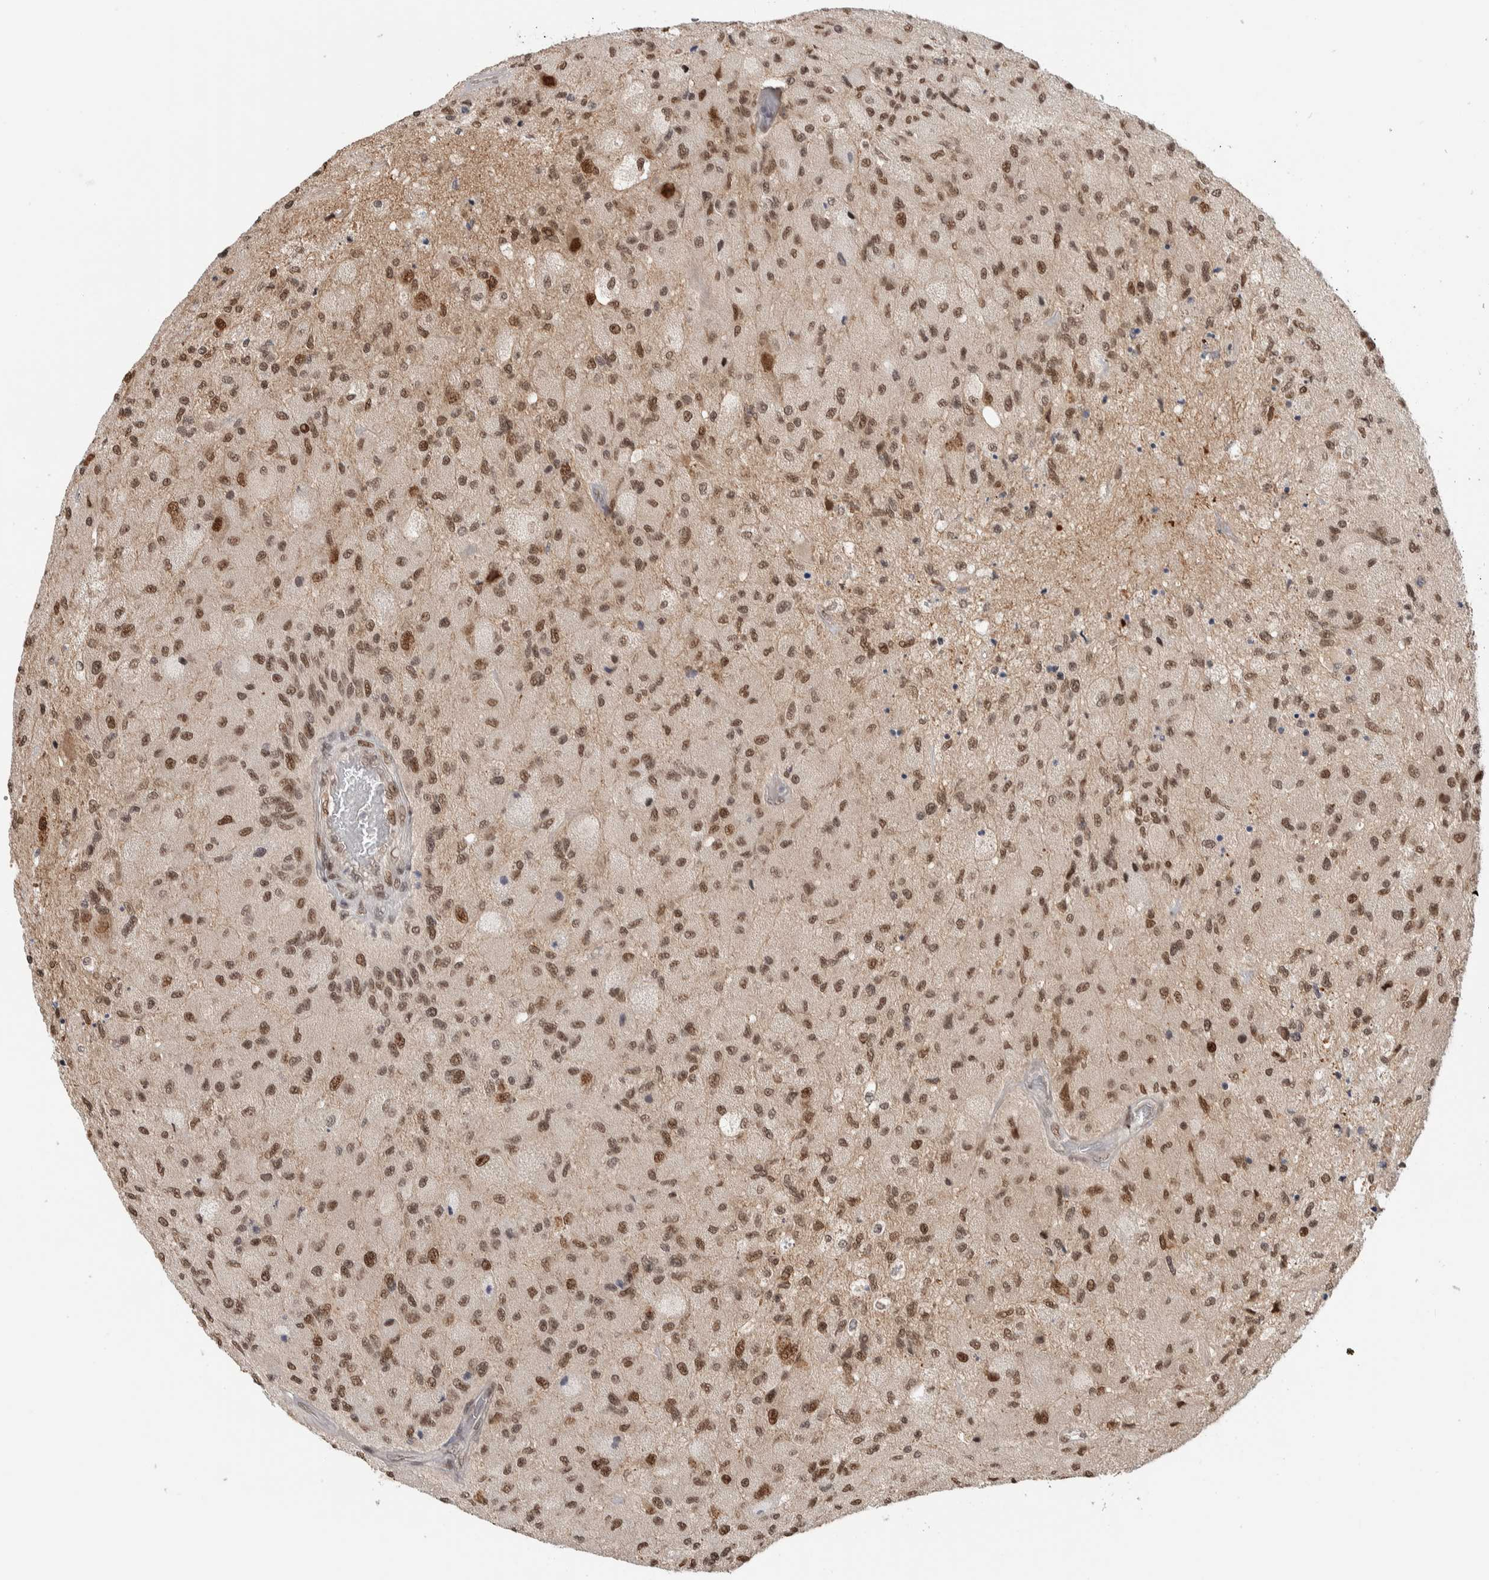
{"staining": {"intensity": "moderate", "quantity": ">75%", "location": "nuclear"}, "tissue": "glioma", "cell_type": "Tumor cells", "image_type": "cancer", "snomed": [{"axis": "morphology", "description": "Normal tissue, NOS"}, {"axis": "morphology", "description": "Glioma, malignant, High grade"}, {"axis": "topography", "description": "Cerebral cortex"}], "caption": "The micrograph shows staining of glioma, revealing moderate nuclear protein staining (brown color) within tumor cells.", "gene": "TNRC18", "patient": {"sex": "male", "age": 77}}